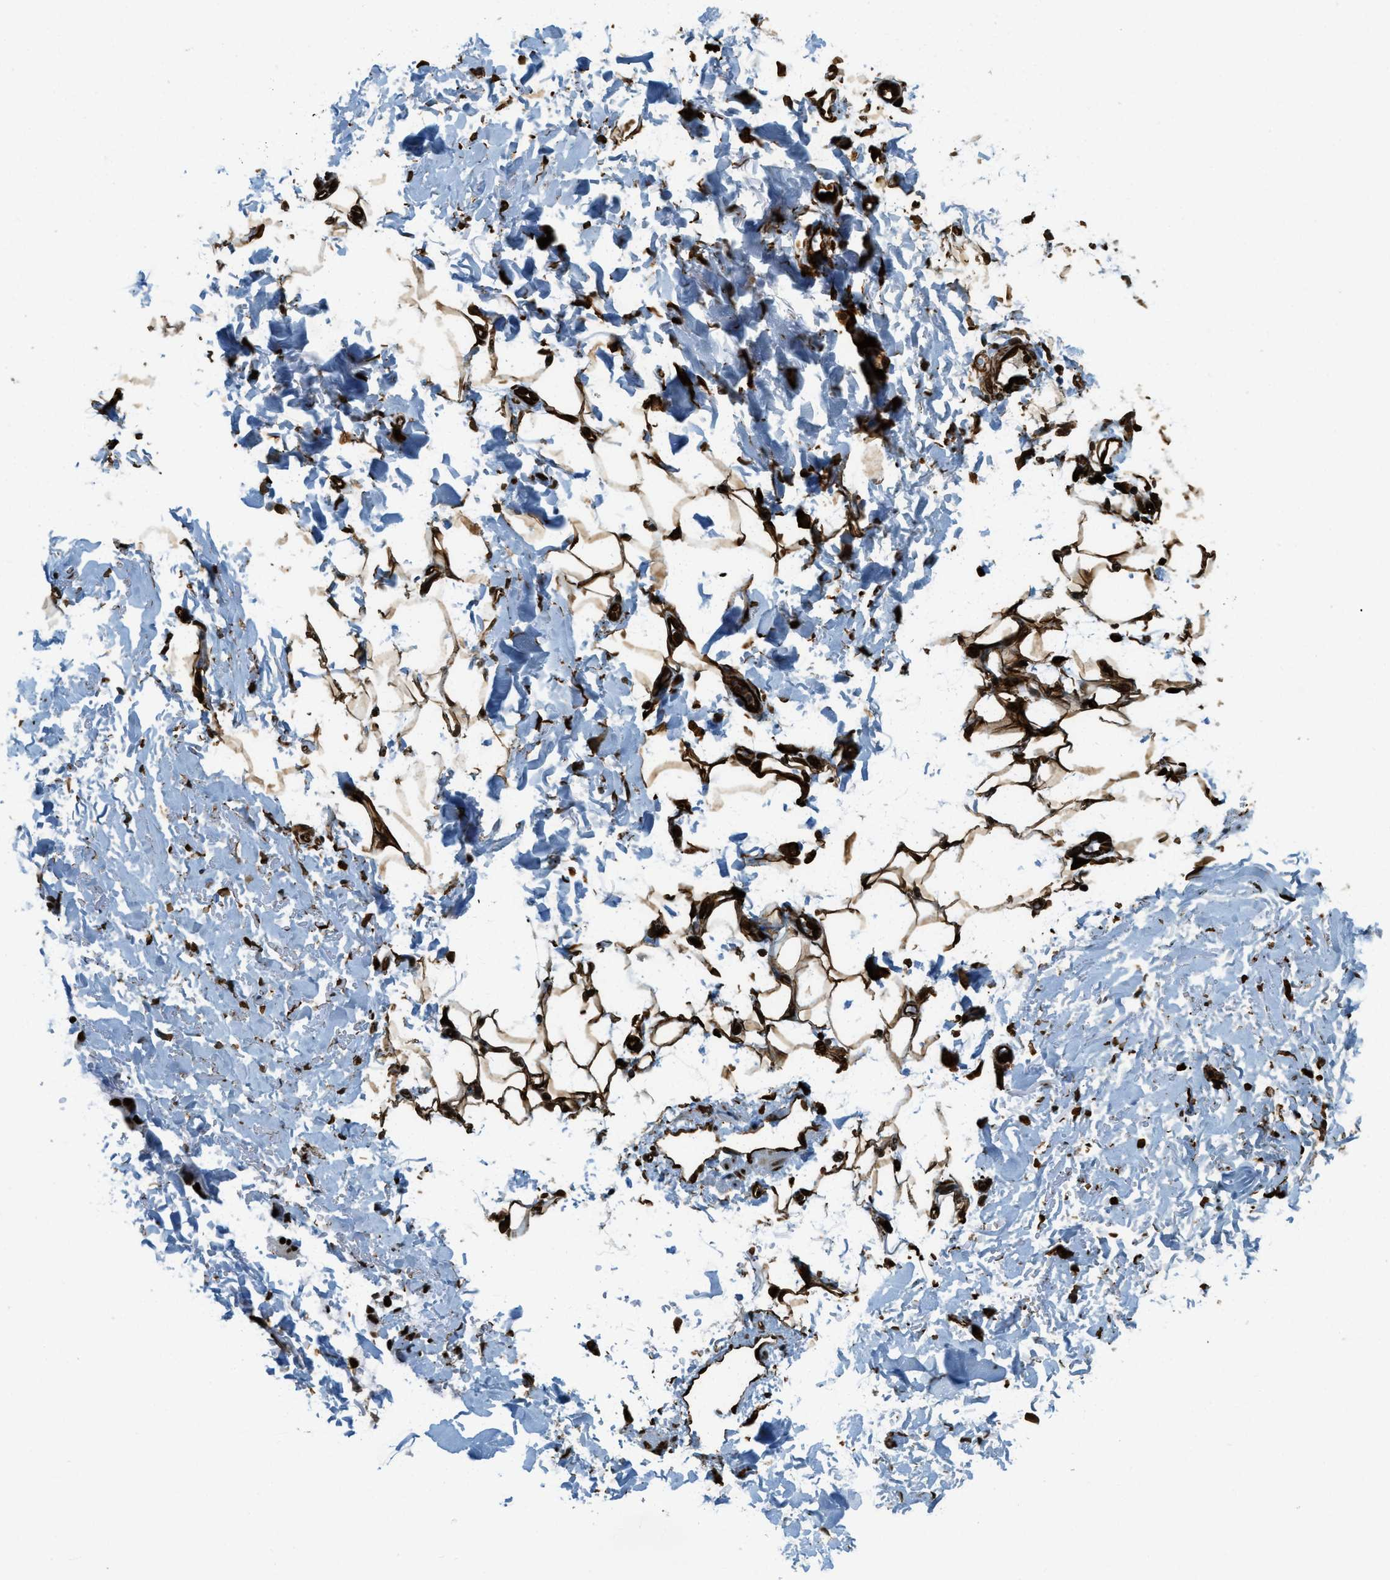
{"staining": {"intensity": "strong", "quantity": ">75%", "location": "cytoplasmic/membranous,nuclear"}, "tissue": "adipose tissue", "cell_type": "Adipocytes", "image_type": "normal", "snomed": [{"axis": "morphology", "description": "Normal tissue, NOS"}, {"axis": "topography", "description": "Cartilage tissue"}, {"axis": "topography", "description": "Bronchus"}], "caption": "Protein staining of benign adipose tissue displays strong cytoplasmic/membranous,nuclear staining in about >75% of adipocytes.", "gene": "ZFR", "patient": {"sex": "female", "age": 73}}